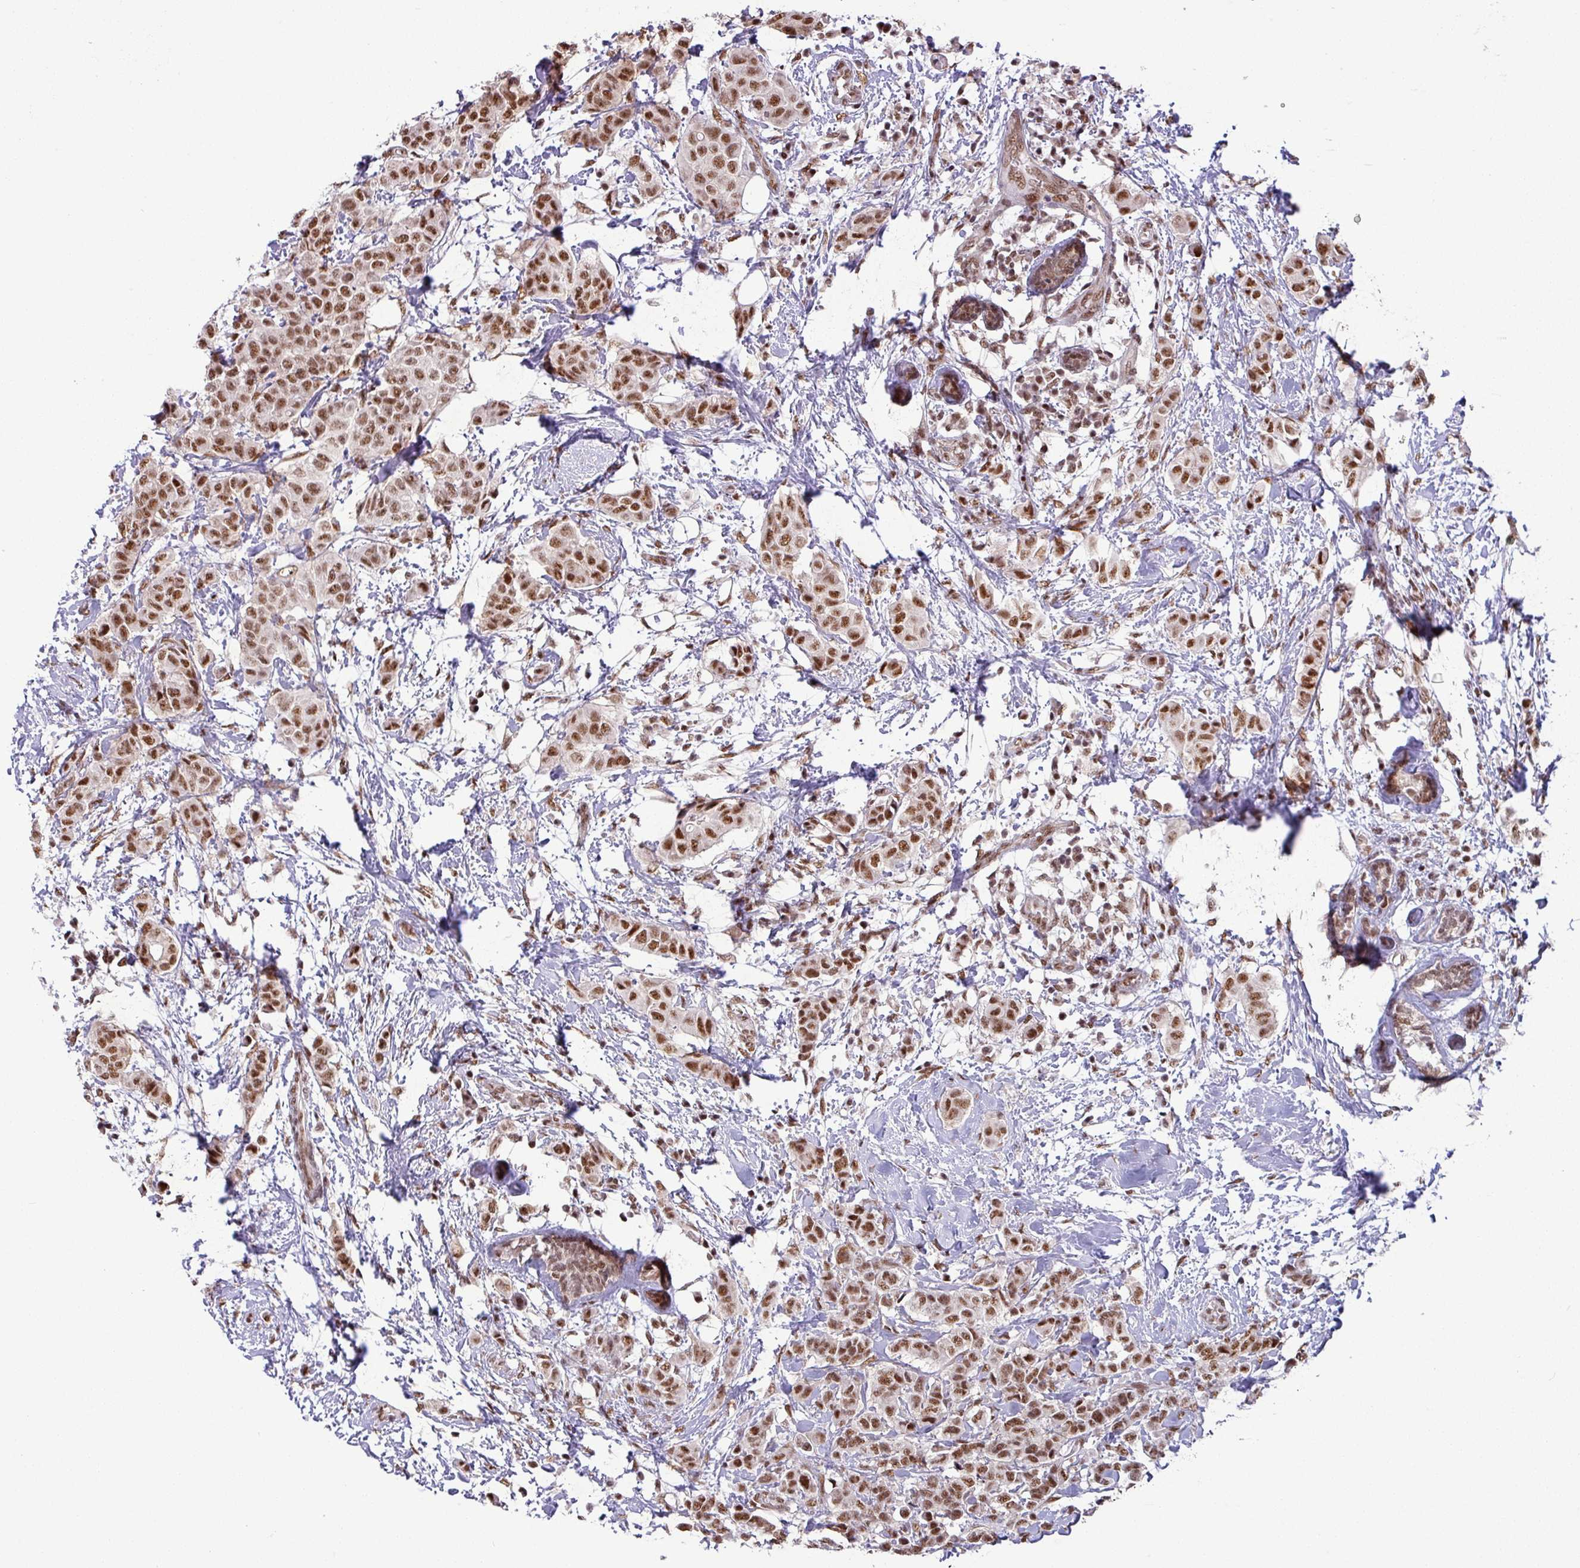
{"staining": {"intensity": "strong", "quantity": ">75%", "location": "nuclear"}, "tissue": "breast cancer", "cell_type": "Tumor cells", "image_type": "cancer", "snomed": [{"axis": "morphology", "description": "Duct carcinoma"}, {"axis": "topography", "description": "Breast"}], "caption": "A high-resolution photomicrograph shows IHC staining of breast cancer (intraductal carcinoma), which shows strong nuclear positivity in approximately >75% of tumor cells. The protein is shown in brown color, while the nuclei are stained blue.", "gene": "SRSF2", "patient": {"sex": "female", "age": 40}}